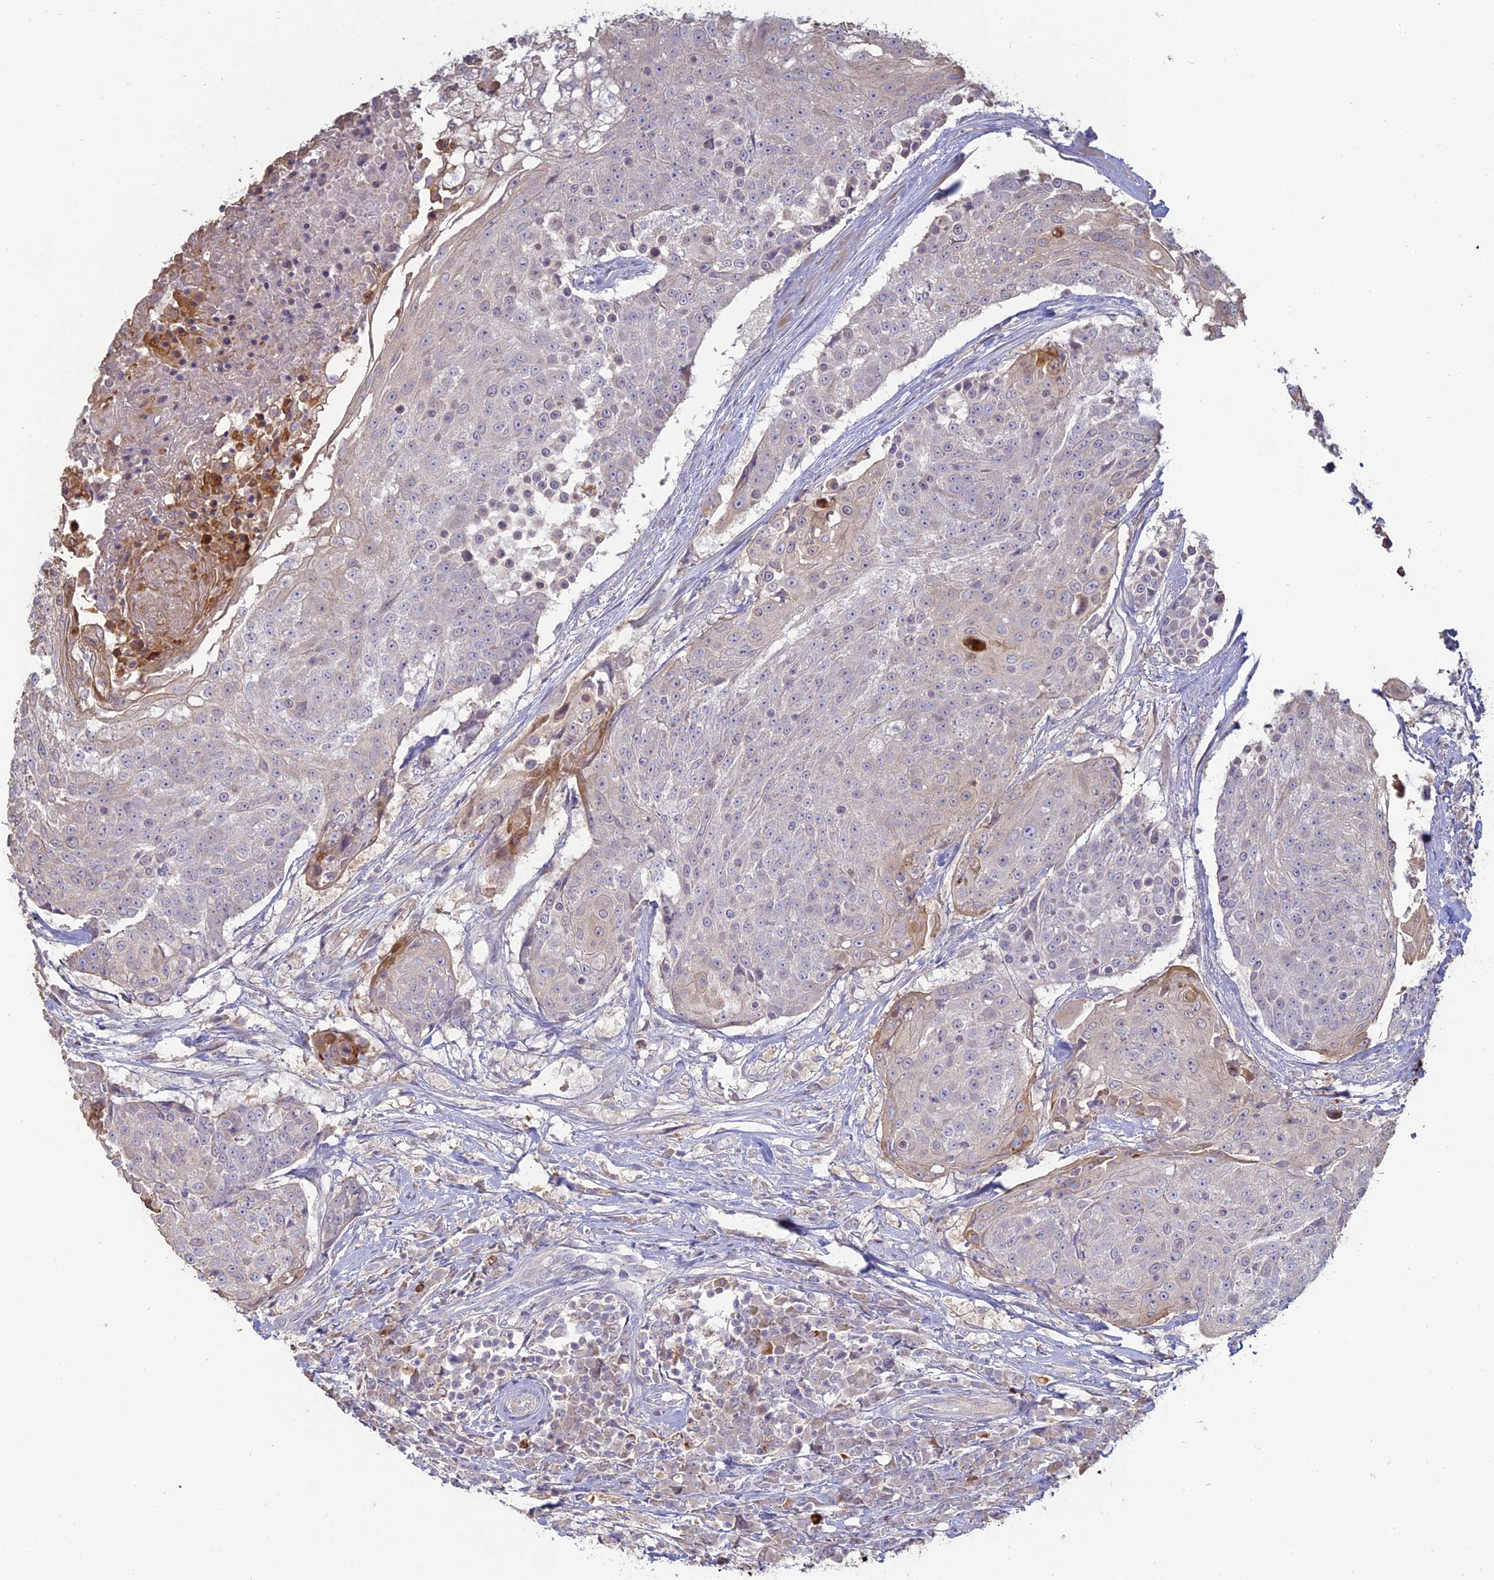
{"staining": {"intensity": "negative", "quantity": "none", "location": "none"}, "tissue": "urothelial cancer", "cell_type": "Tumor cells", "image_type": "cancer", "snomed": [{"axis": "morphology", "description": "Urothelial carcinoma, High grade"}, {"axis": "topography", "description": "Urinary bladder"}], "caption": "Tumor cells show no significant protein expression in urothelial carcinoma (high-grade).", "gene": "SFT2D2", "patient": {"sex": "female", "age": 63}}